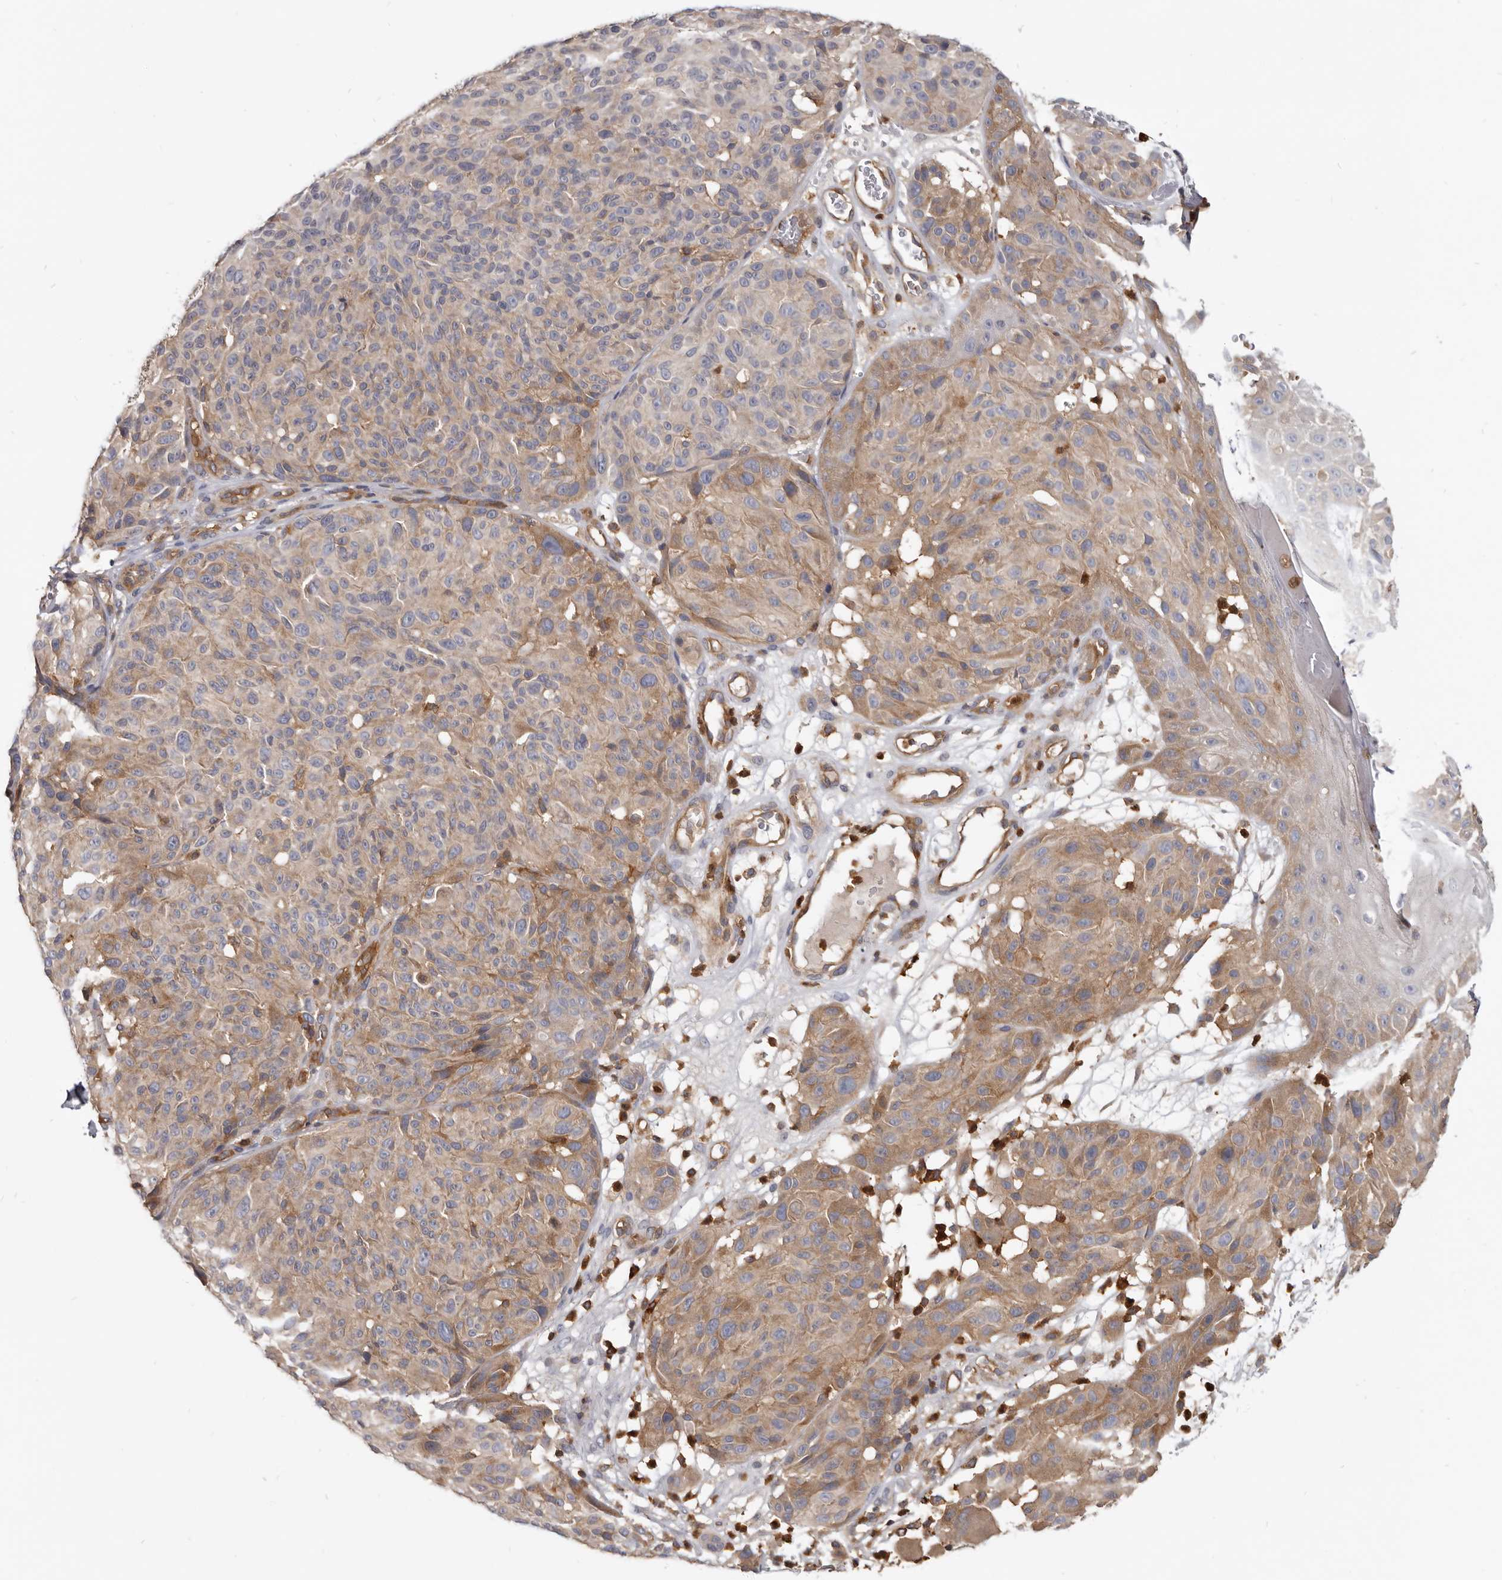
{"staining": {"intensity": "weak", "quantity": "25%-75%", "location": "cytoplasmic/membranous"}, "tissue": "melanoma", "cell_type": "Tumor cells", "image_type": "cancer", "snomed": [{"axis": "morphology", "description": "Malignant melanoma, NOS"}, {"axis": "topography", "description": "Skin"}], "caption": "Malignant melanoma stained with DAB (3,3'-diaminobenzidine) IHC shows low levels of weak cytoplasmic/membranous positivity in approximately 25%-75% of tumor cells.", "gene": "CBL", "patient": {"sex": "male", "age": 83}}